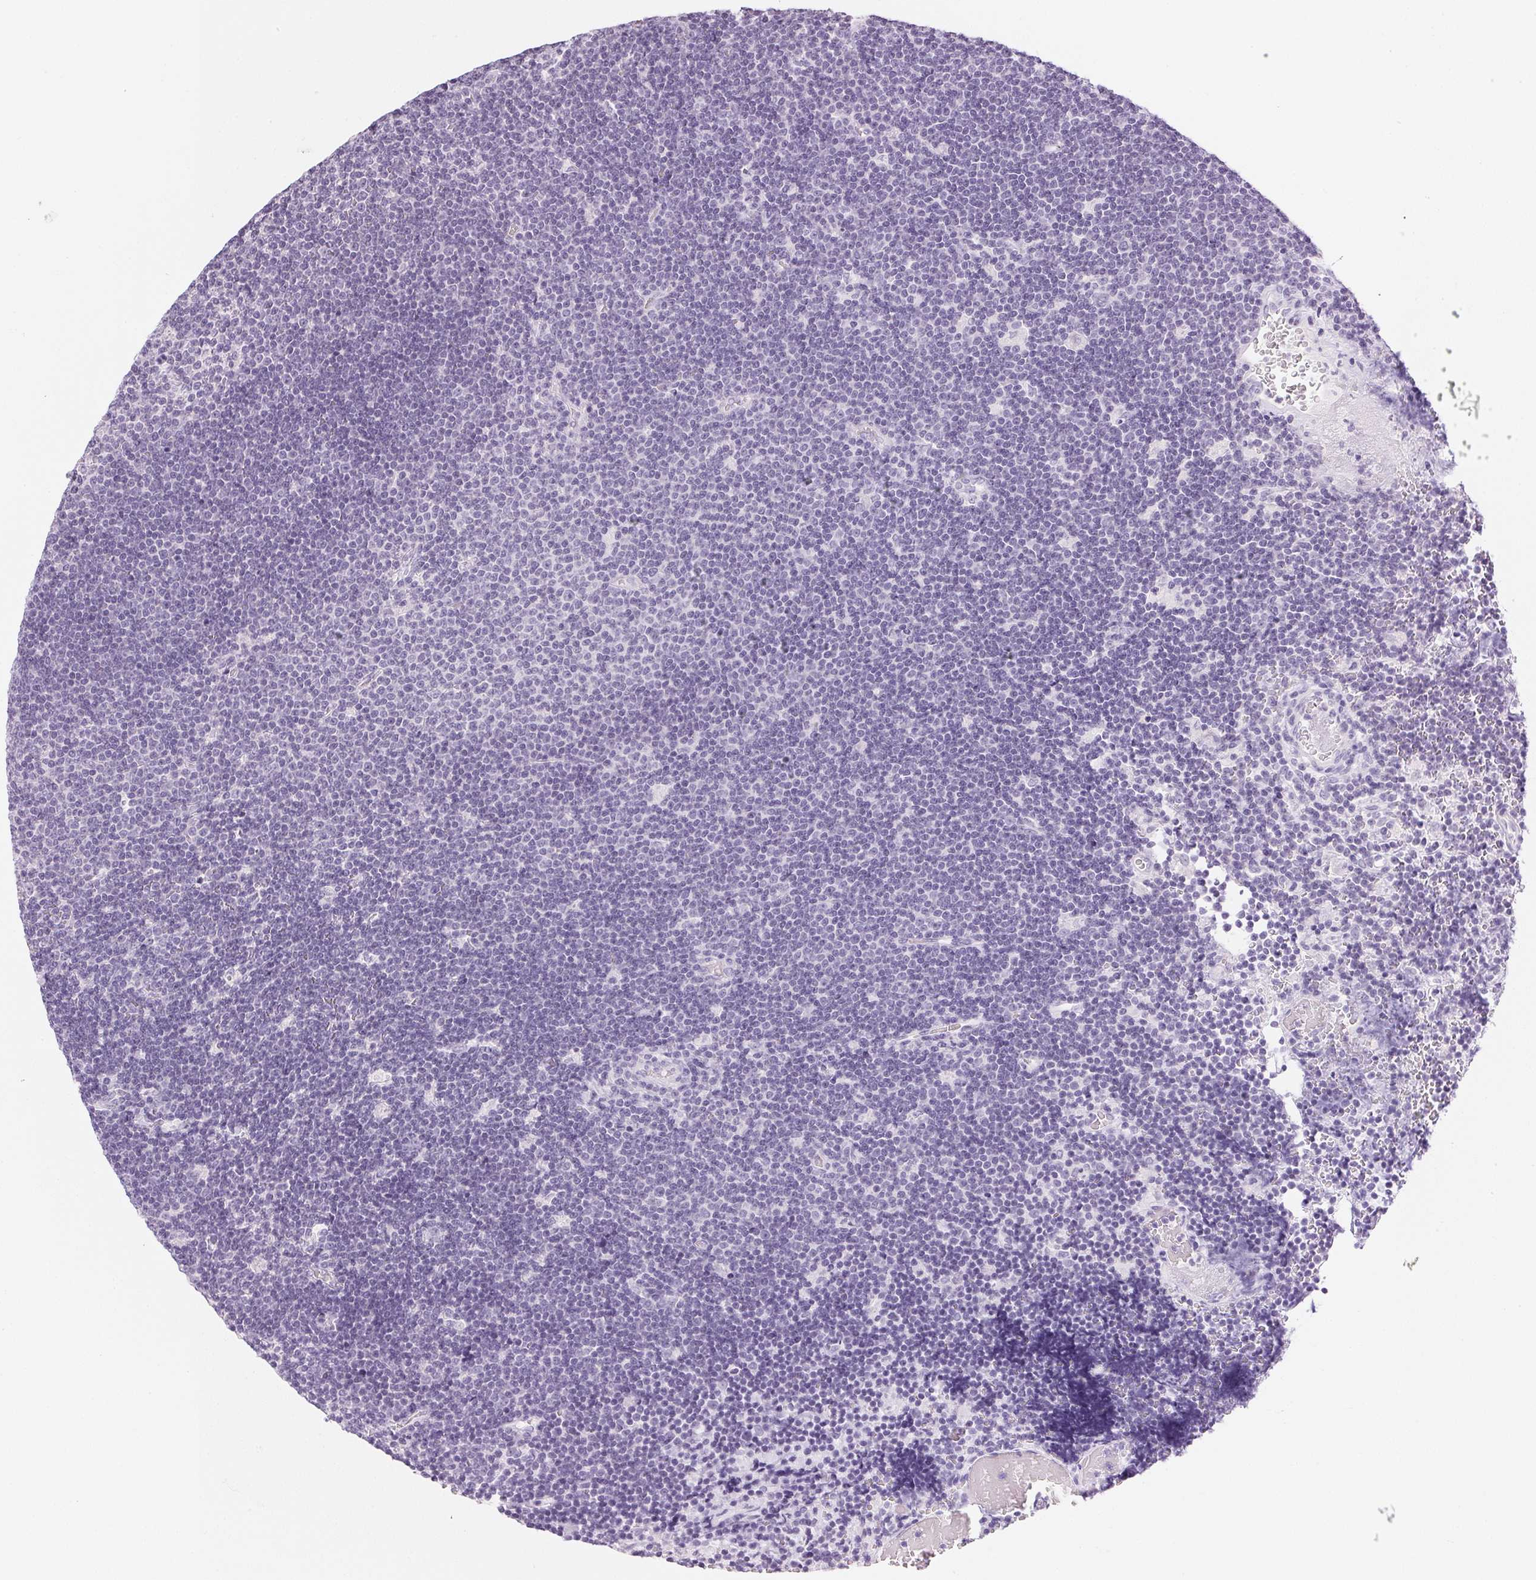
{"staining": {"intensity": "negative", "quantity": "none", "location": "none"}, "tissue": "lymphoma", "cell_type": "Tumor cells", "image_type": "cancer", "snomed": [{"axis": "morphology", "description": "Malignant lymphoma, non-Hodgkin's type, Low grade"}, {"axis": "topography", "description": "Brain"}], "caption": "High power microscopy image of an IHC photomicrograph of lymphoma, revealing no significant positivity in tumor cells.", "gene": "IGFBP1", "patient": {"sex": "female", "age": 66}}